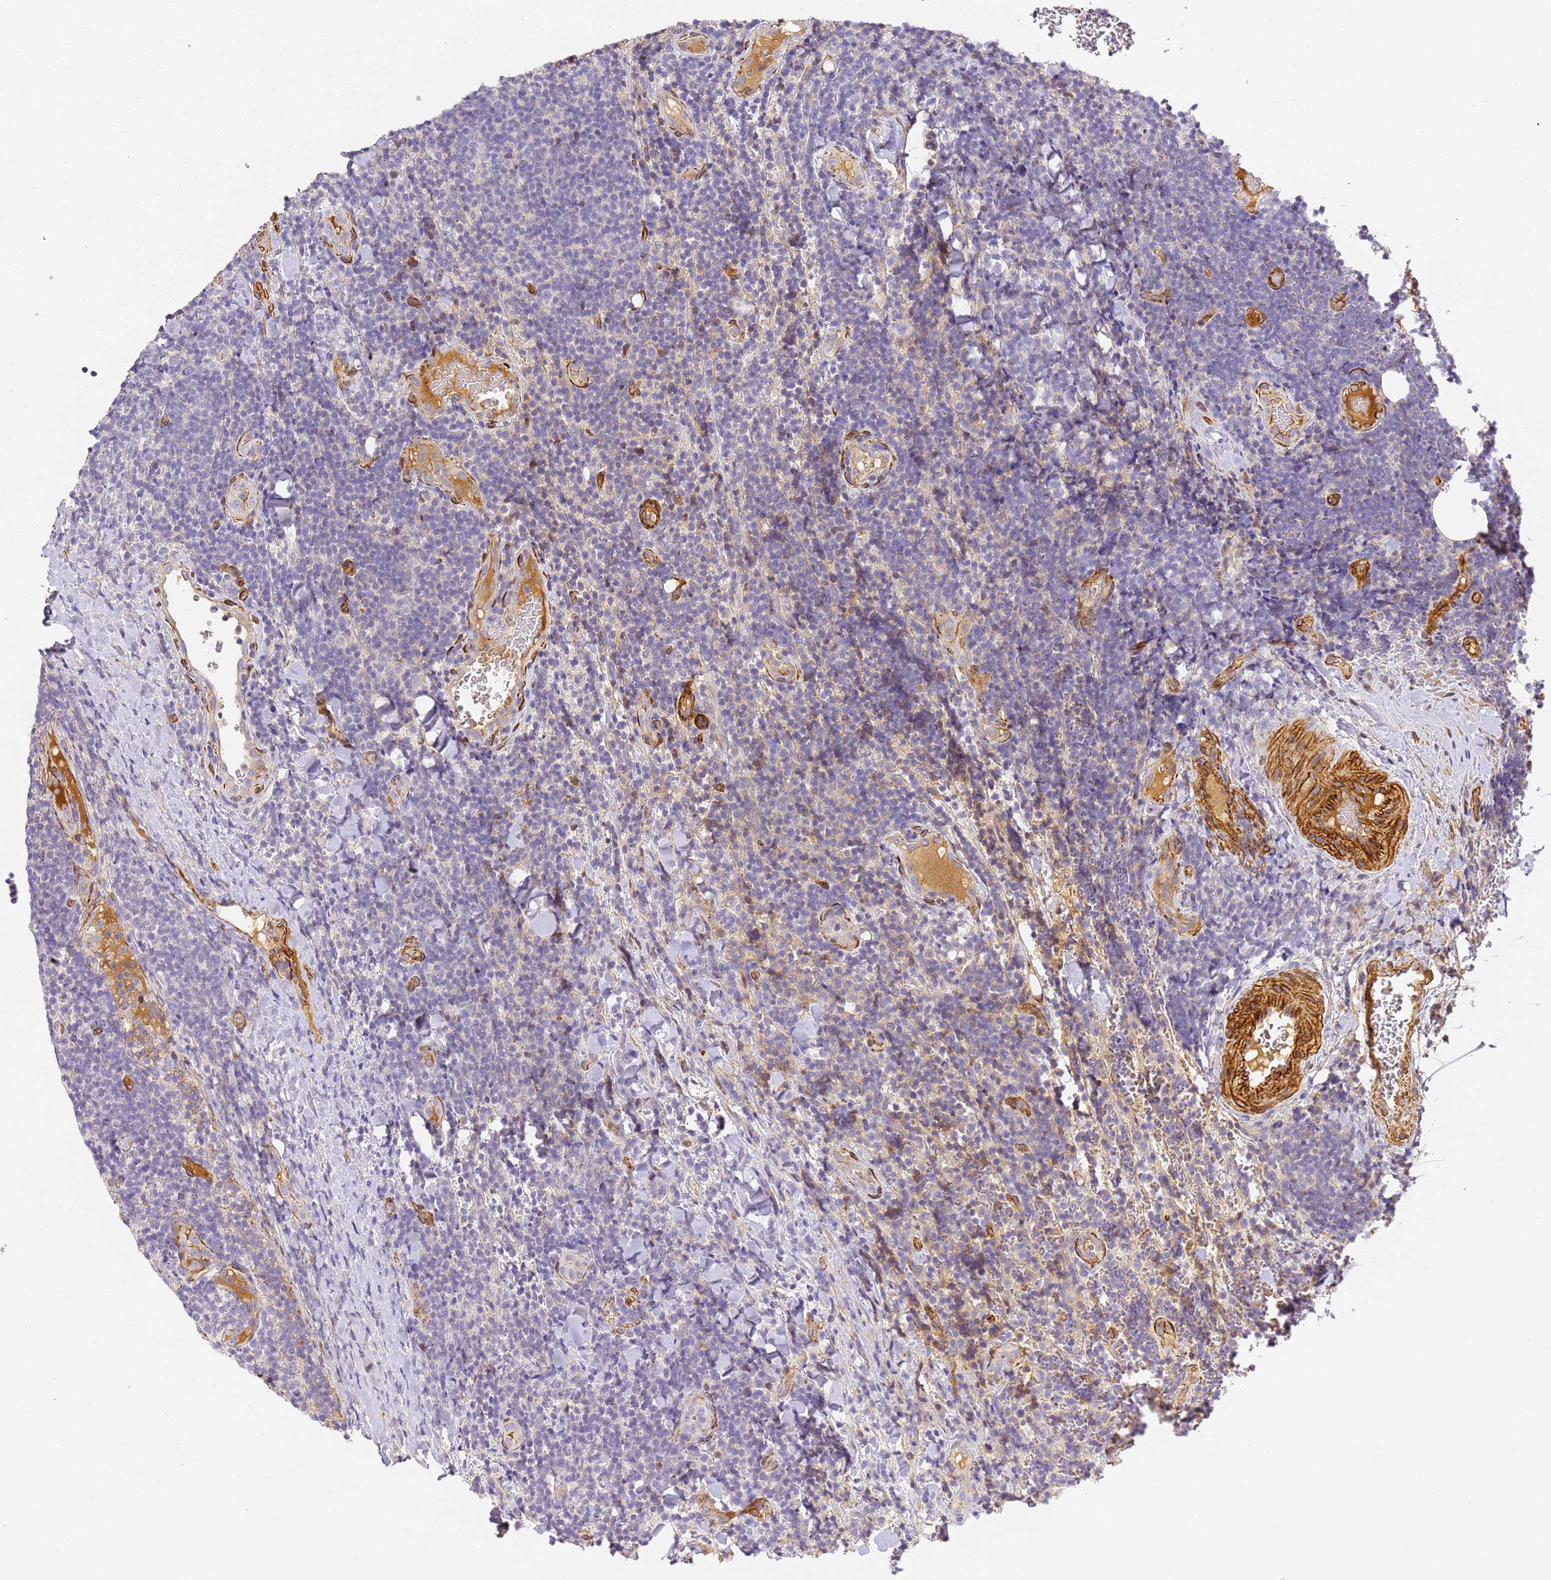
{"staining": {"intensity": "negative", "quantity": "none", "location": "none"}, "tissue": "lymphoma", "cell_type": "Tumor cells", "image_type": "cancer", "snomed": [{"axis": "morphology", "description": "Malignant lymphoma, non-Hodgkin's type, Low grade"}, {"axis": "topography", "description": "Lymph node"}], "caption": "The image shows no significant staining in tumor cells of lymphoma. The staining is performed using DAB (3,3'-diaminobenzidine) brown chromogen with nuclei counter-stained in using hematoxylin.", "gene": "CFH", "patient": {"sex": "male", "age": 66}}